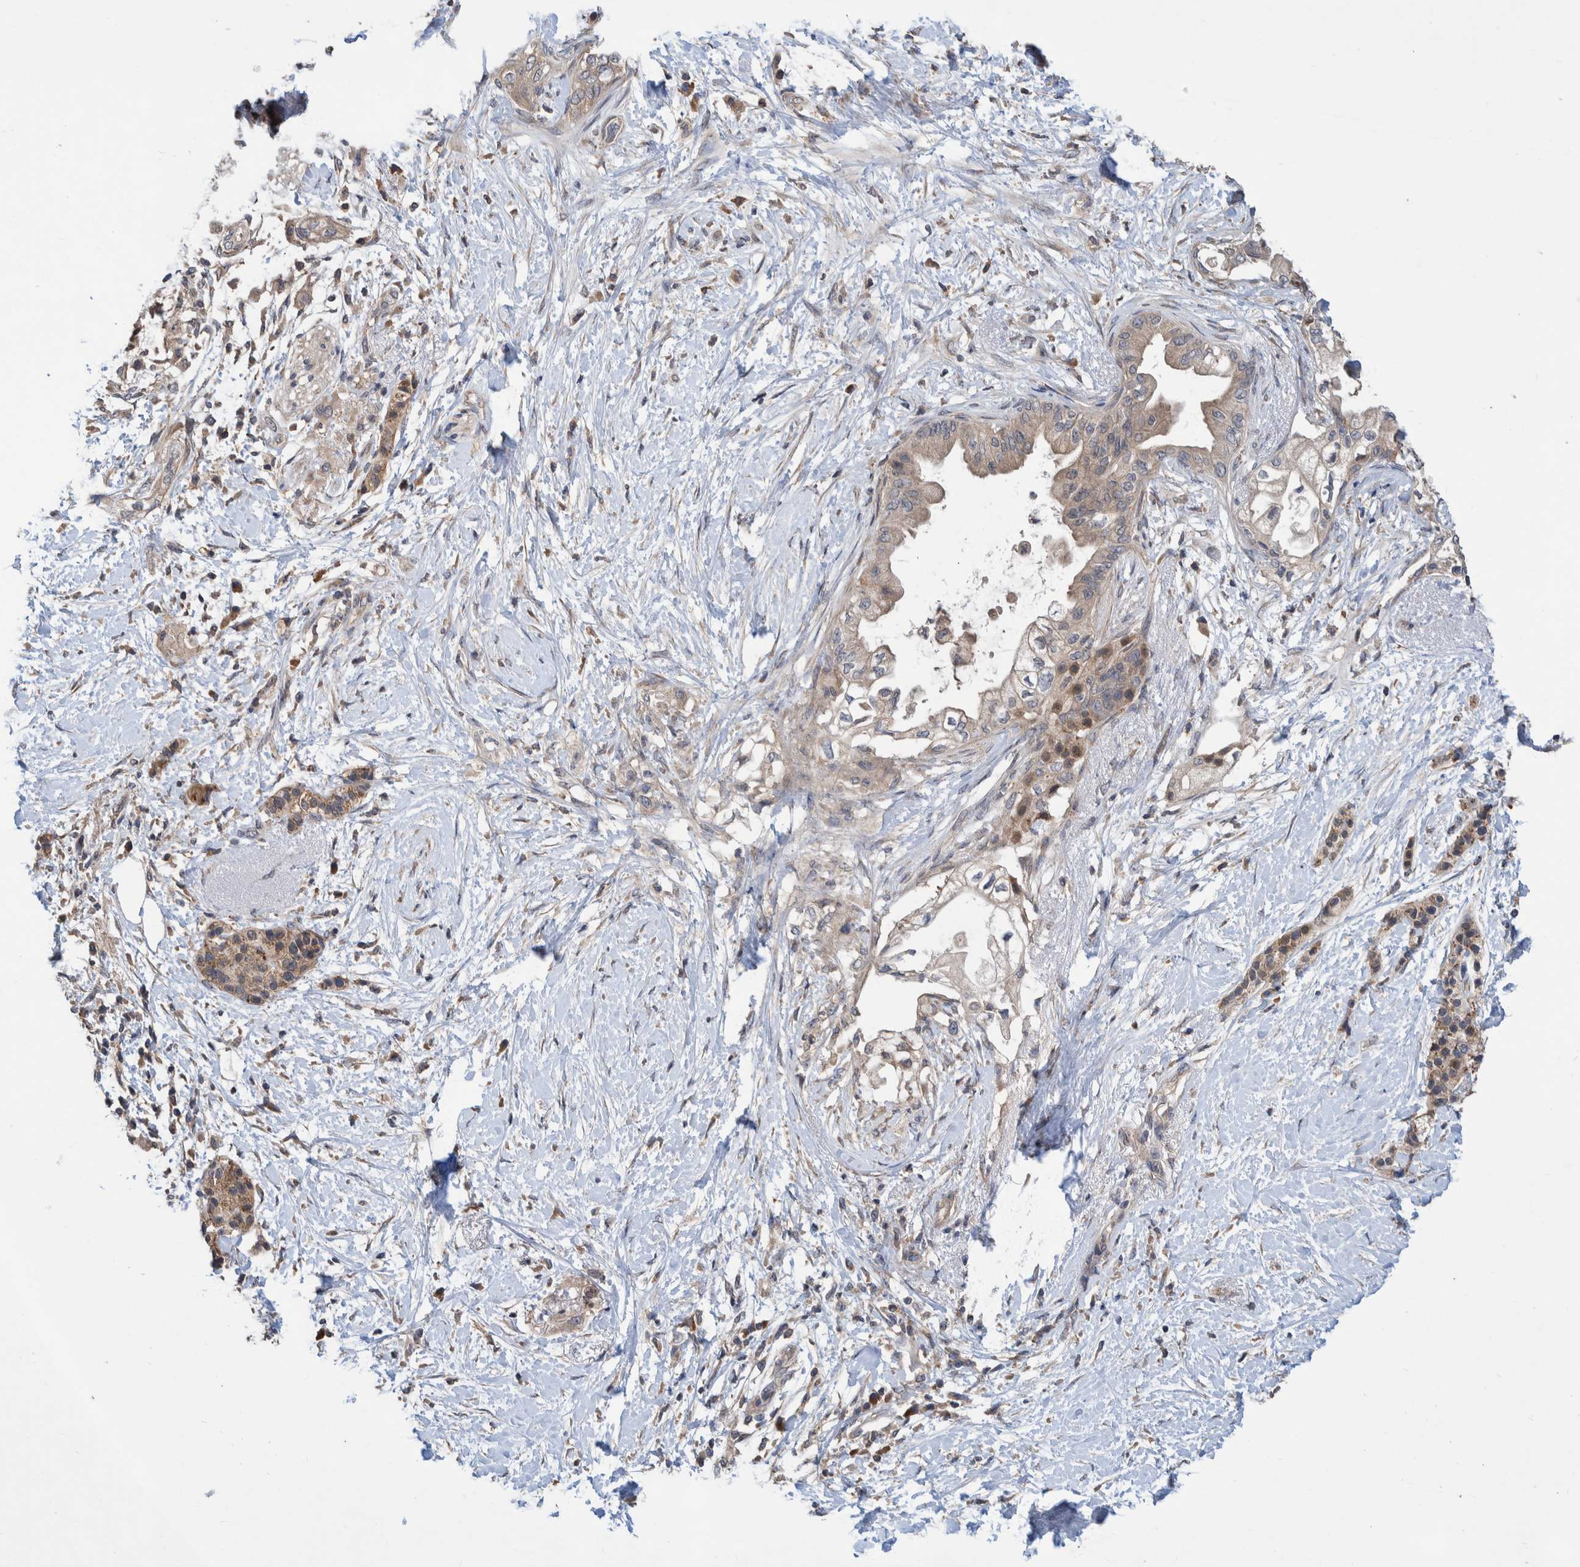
{"staining": {"intensity": "weak", "quantity": "<25%", "location": "cytoplasmic/membranous"}, "tissue": "pancreatic cancer", "cell_type": "Tumor cells", "image_type": "cancer", "snomed": [{"axis": "morphology", "description": "Normal tissue, NOS"}, {"axis": "morphology", "description": "Adenocarcinoma, NOS"}, {"axis": "topography", "description": "Pancreas"}, {"axis": "topography", "description": "Duodenum"}], "caption": "DAB (3,3'-diaminobenzidine) immunohistochemical staining of human pancreatic cancer (adenocarcinoma) demonstrates no significant positivity in tumor cells. (Immunohistochemistry (ihc), brightfield microscopy, high magnification).", "gene": "PLPBP", "patient": {"sex": "female", "age": 60}}